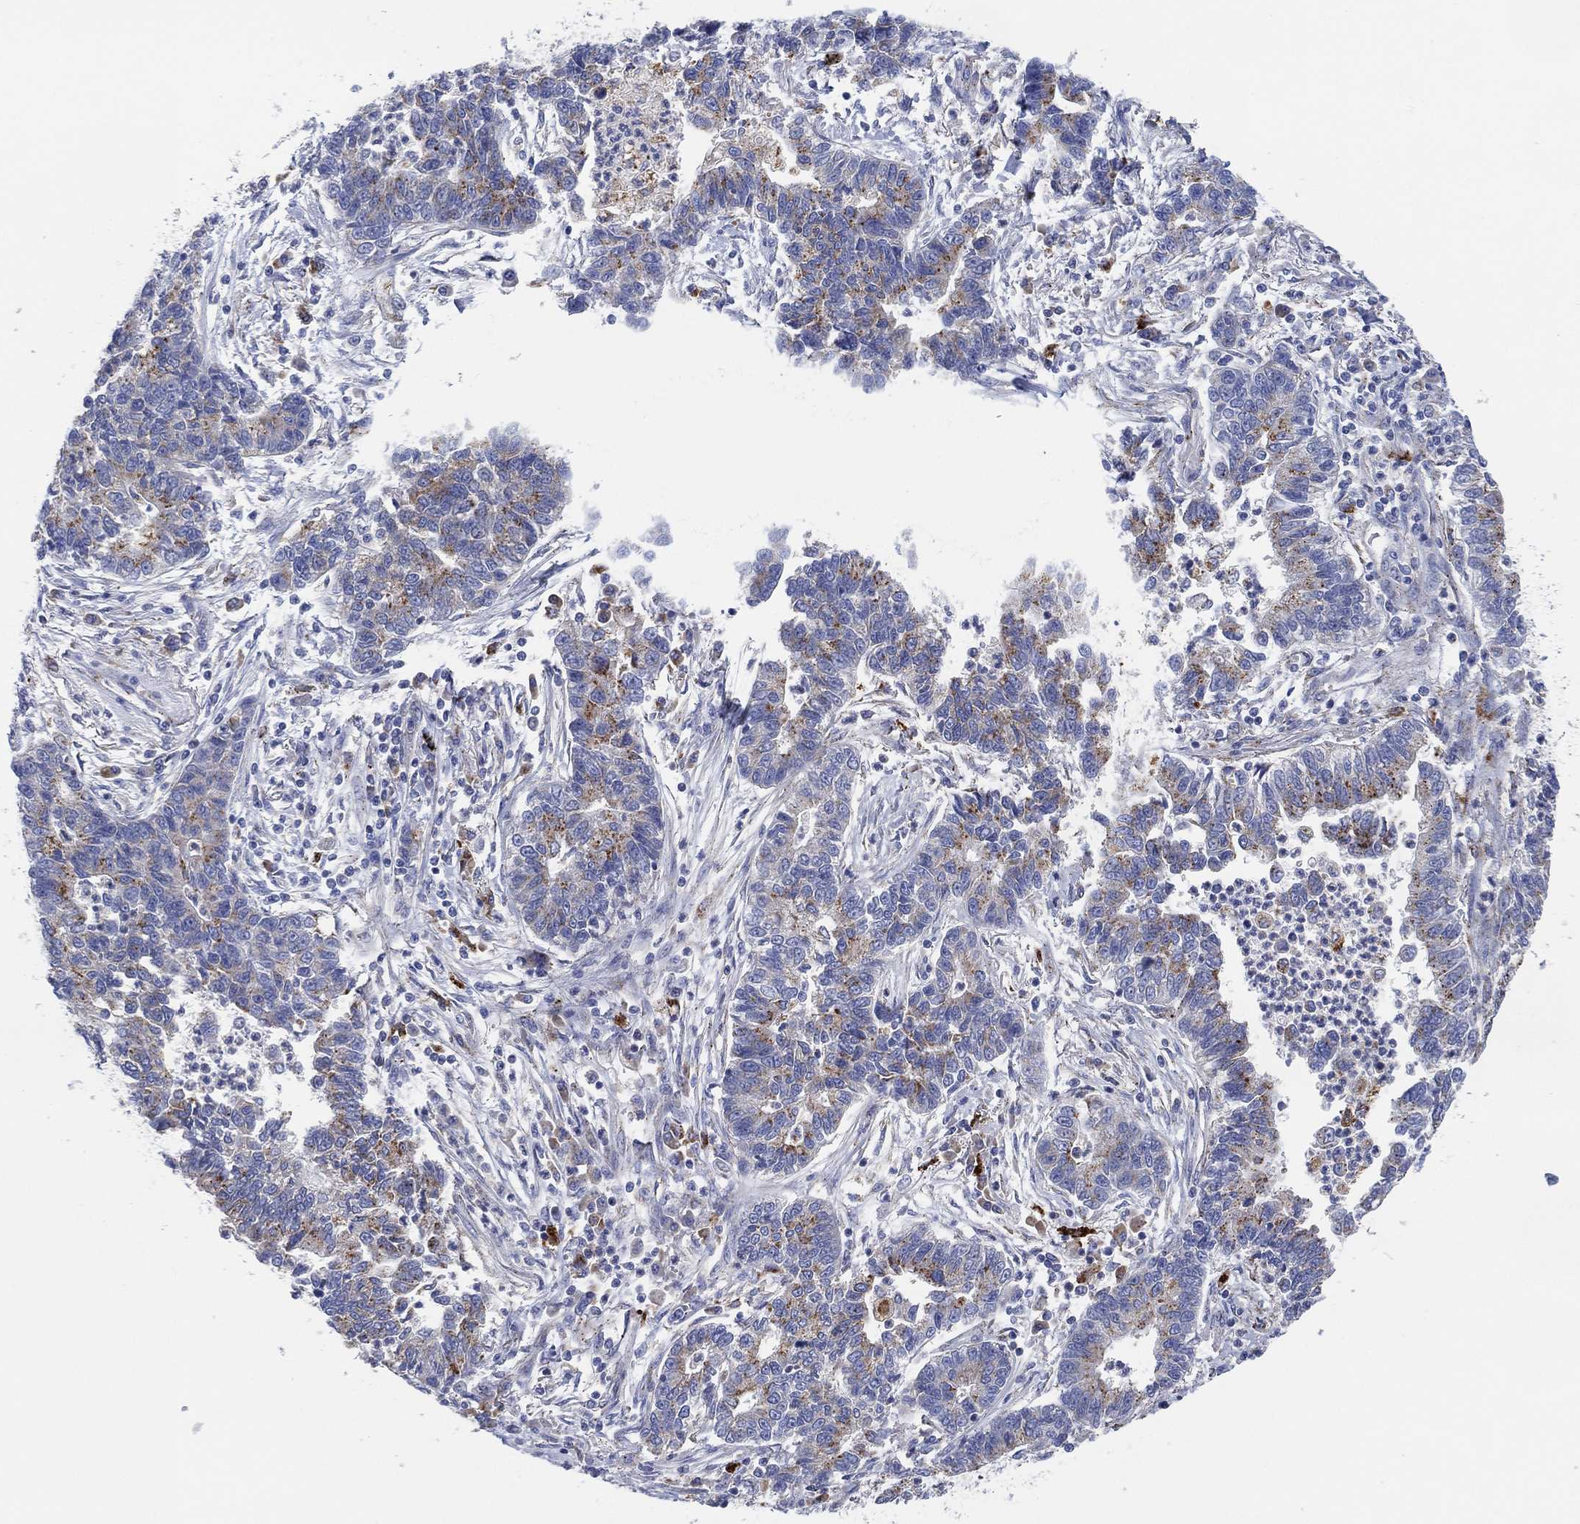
{"staining": {"intensity": "moderate", "quantity": "<25%", "location": "cytoplasmic/membranous"}, "tissue": "lung cancer", "cell_type": "Tumor cells", "image_type": "cancer", "snomed": [{"axis": "morphology", "description": "Adenocarcinoma, NOS"}, {"axis": "topography", "description": "Lung"}], "caption": "High-magnification brightfield microscopy of lung adenocarcinoma stained with DAB (3,3'-diaminobenzidine) (brown) and counterstained with hematoxylin (blue). tumor cells exhibit moderate cytoplasmic/membranous positivity is appreciated in approximately<25% of cells. The staining was performed using DAB (3,3'-diaminobenzidine), with brown indicating positive protein expression. Nuclei are stained blue with hematoxylin.", "gene": "GALNS", "patient": {"sex": "female", "age": 57}}